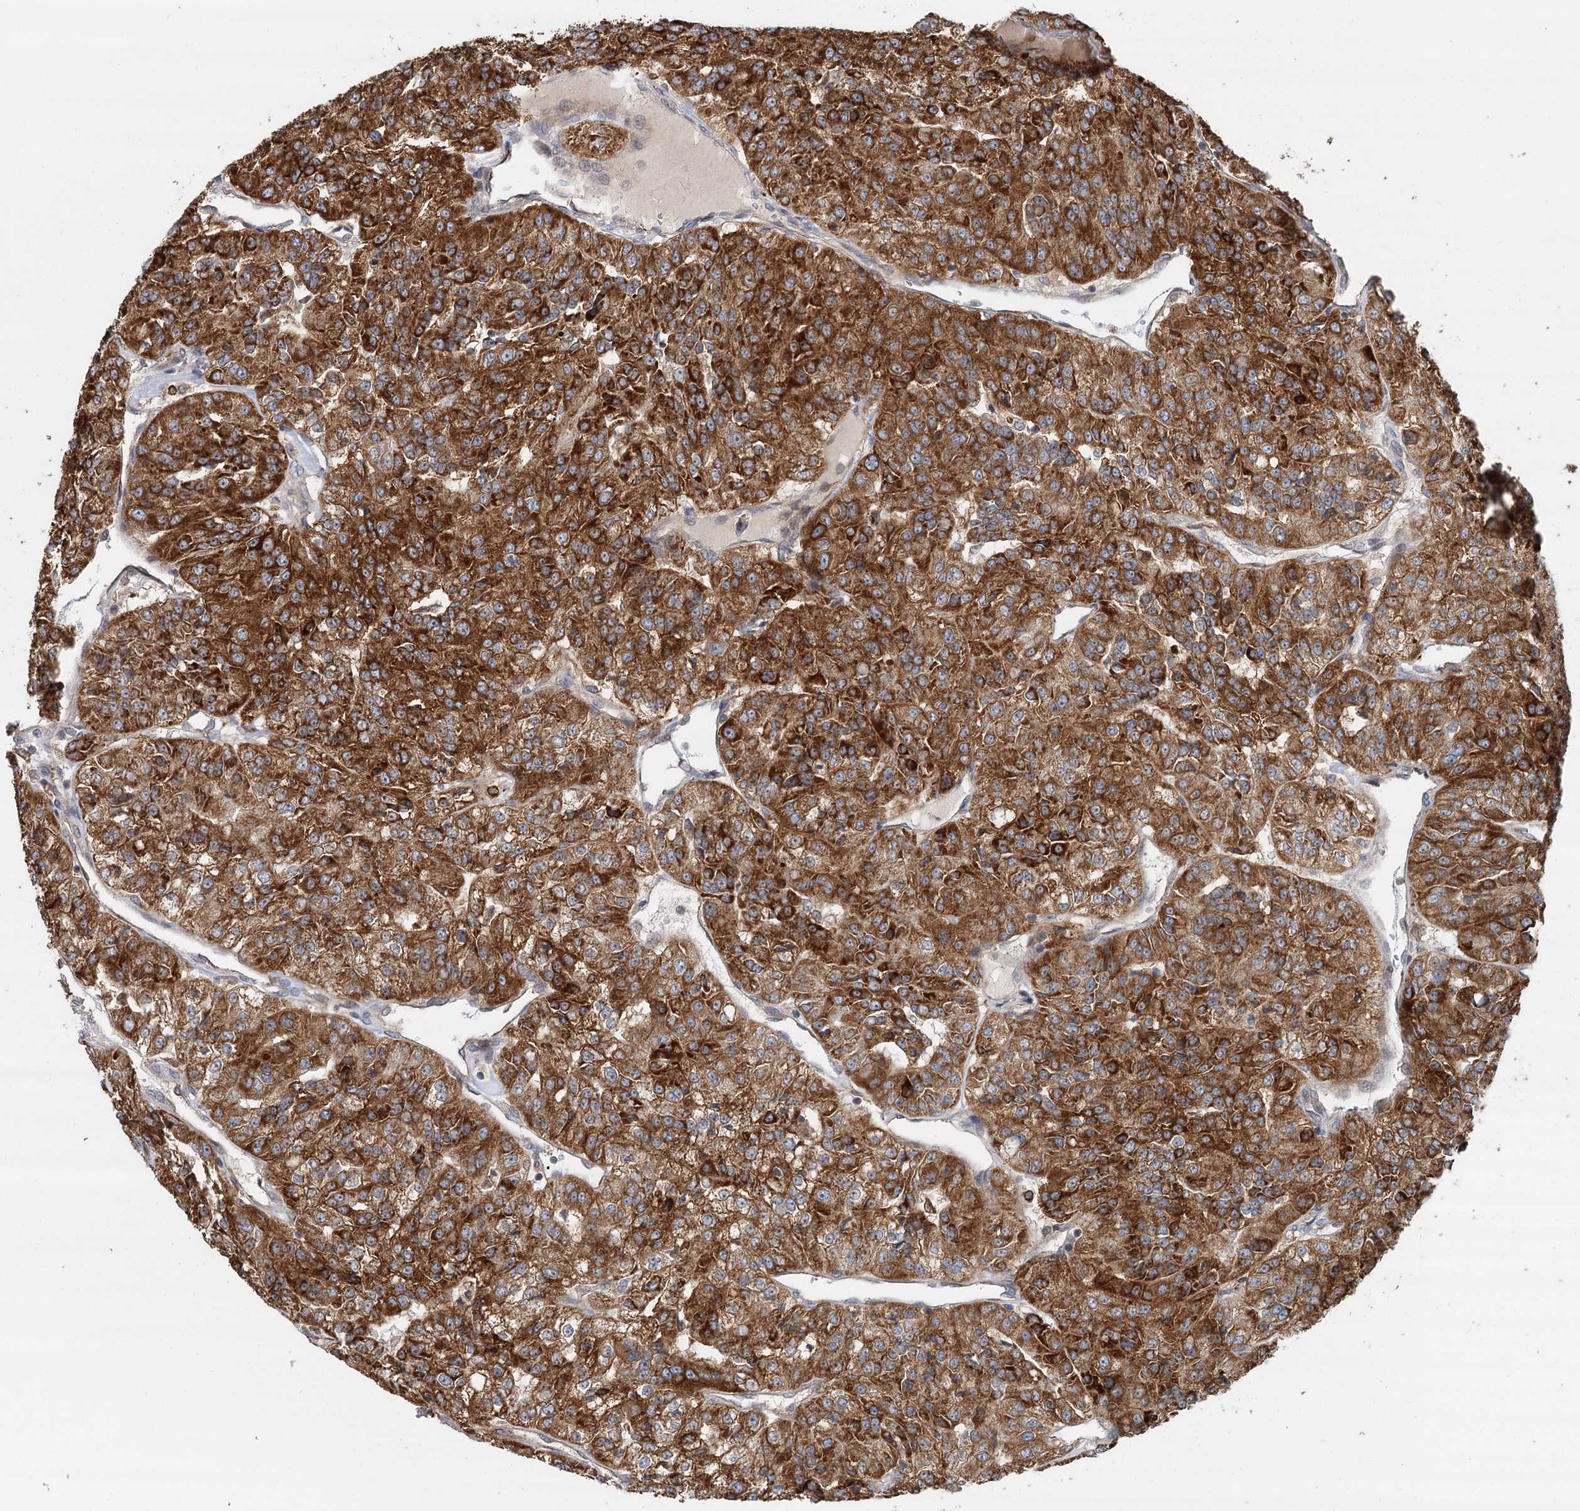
{"staining": {"intensity": "strong", "quantity": ">75%", "location": "cytoplasmic/membranous"}, "tissue": "renal cancer", "cell_type": "Tumor cells", "image_type": "cancer", "snomed": [{"axis": "morphology", "description": "Adenocarcinoma, NOS"}, {"axis": "topography", "description": "Kidney"}], "caption": "The immunohistochemical stain labels strong cytoplasmic/membranous positivity in tumor cells of renal cancer tissue.", "gene": "RNF111", "patient": {"sex": "female", "age": 63}}